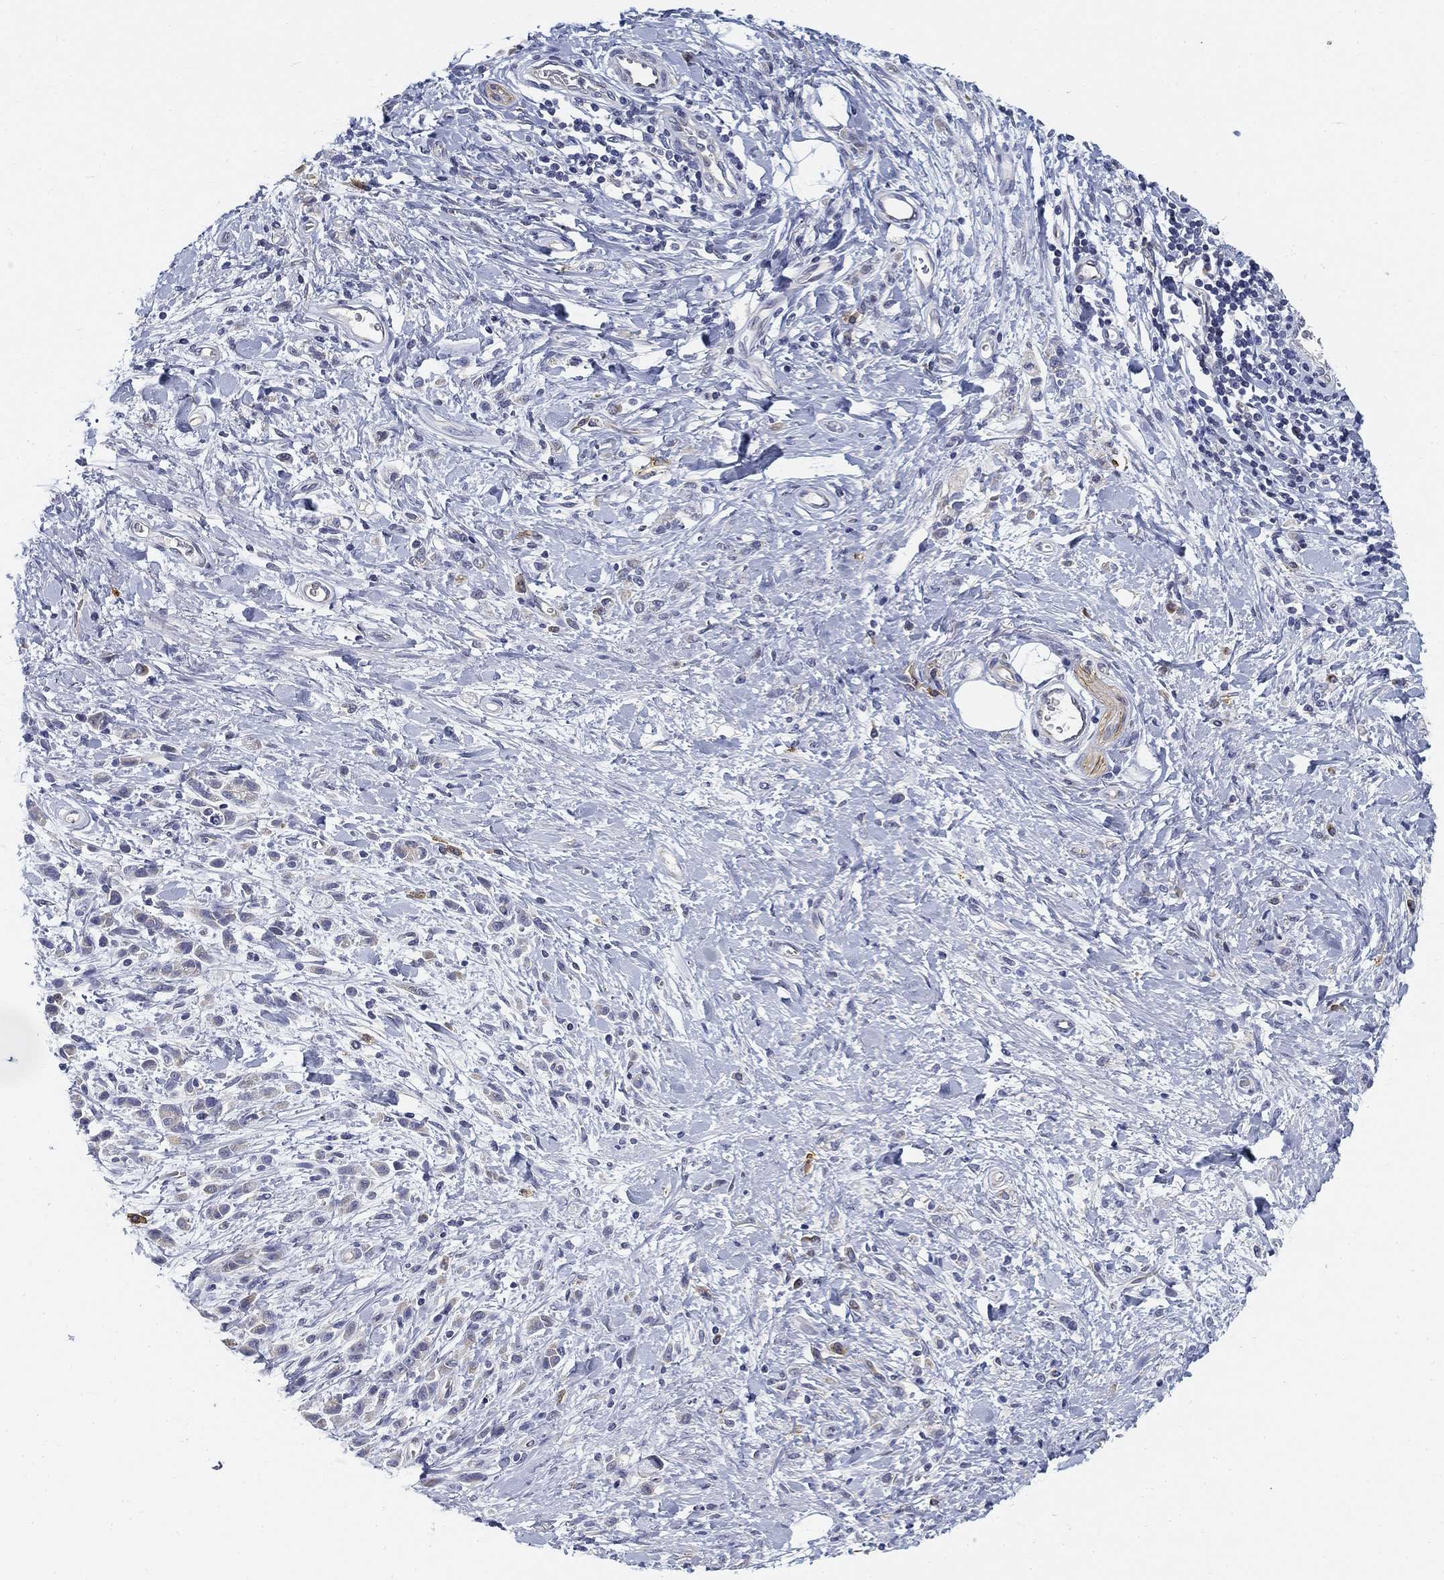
{"staining": {"intensity": "negative", "quantity": "none", "location": "none"}, "tissue": "stomach cancer", "cell_type": "Tumor cells", "image_type": "cancer", "snomed": [{"axis": "morphology", "description": "Adenocarcinoma, NOS"}, {"axis": "topography", "description": "Stomach"}], "caption": "The immunohistochemistry photomicrograph has no significant expression in tumor cells of stomach cancer (adenocarcinoma) tissue.", "gene": "SLC2A5", "patient": {"sex": "male", "age": 77}}